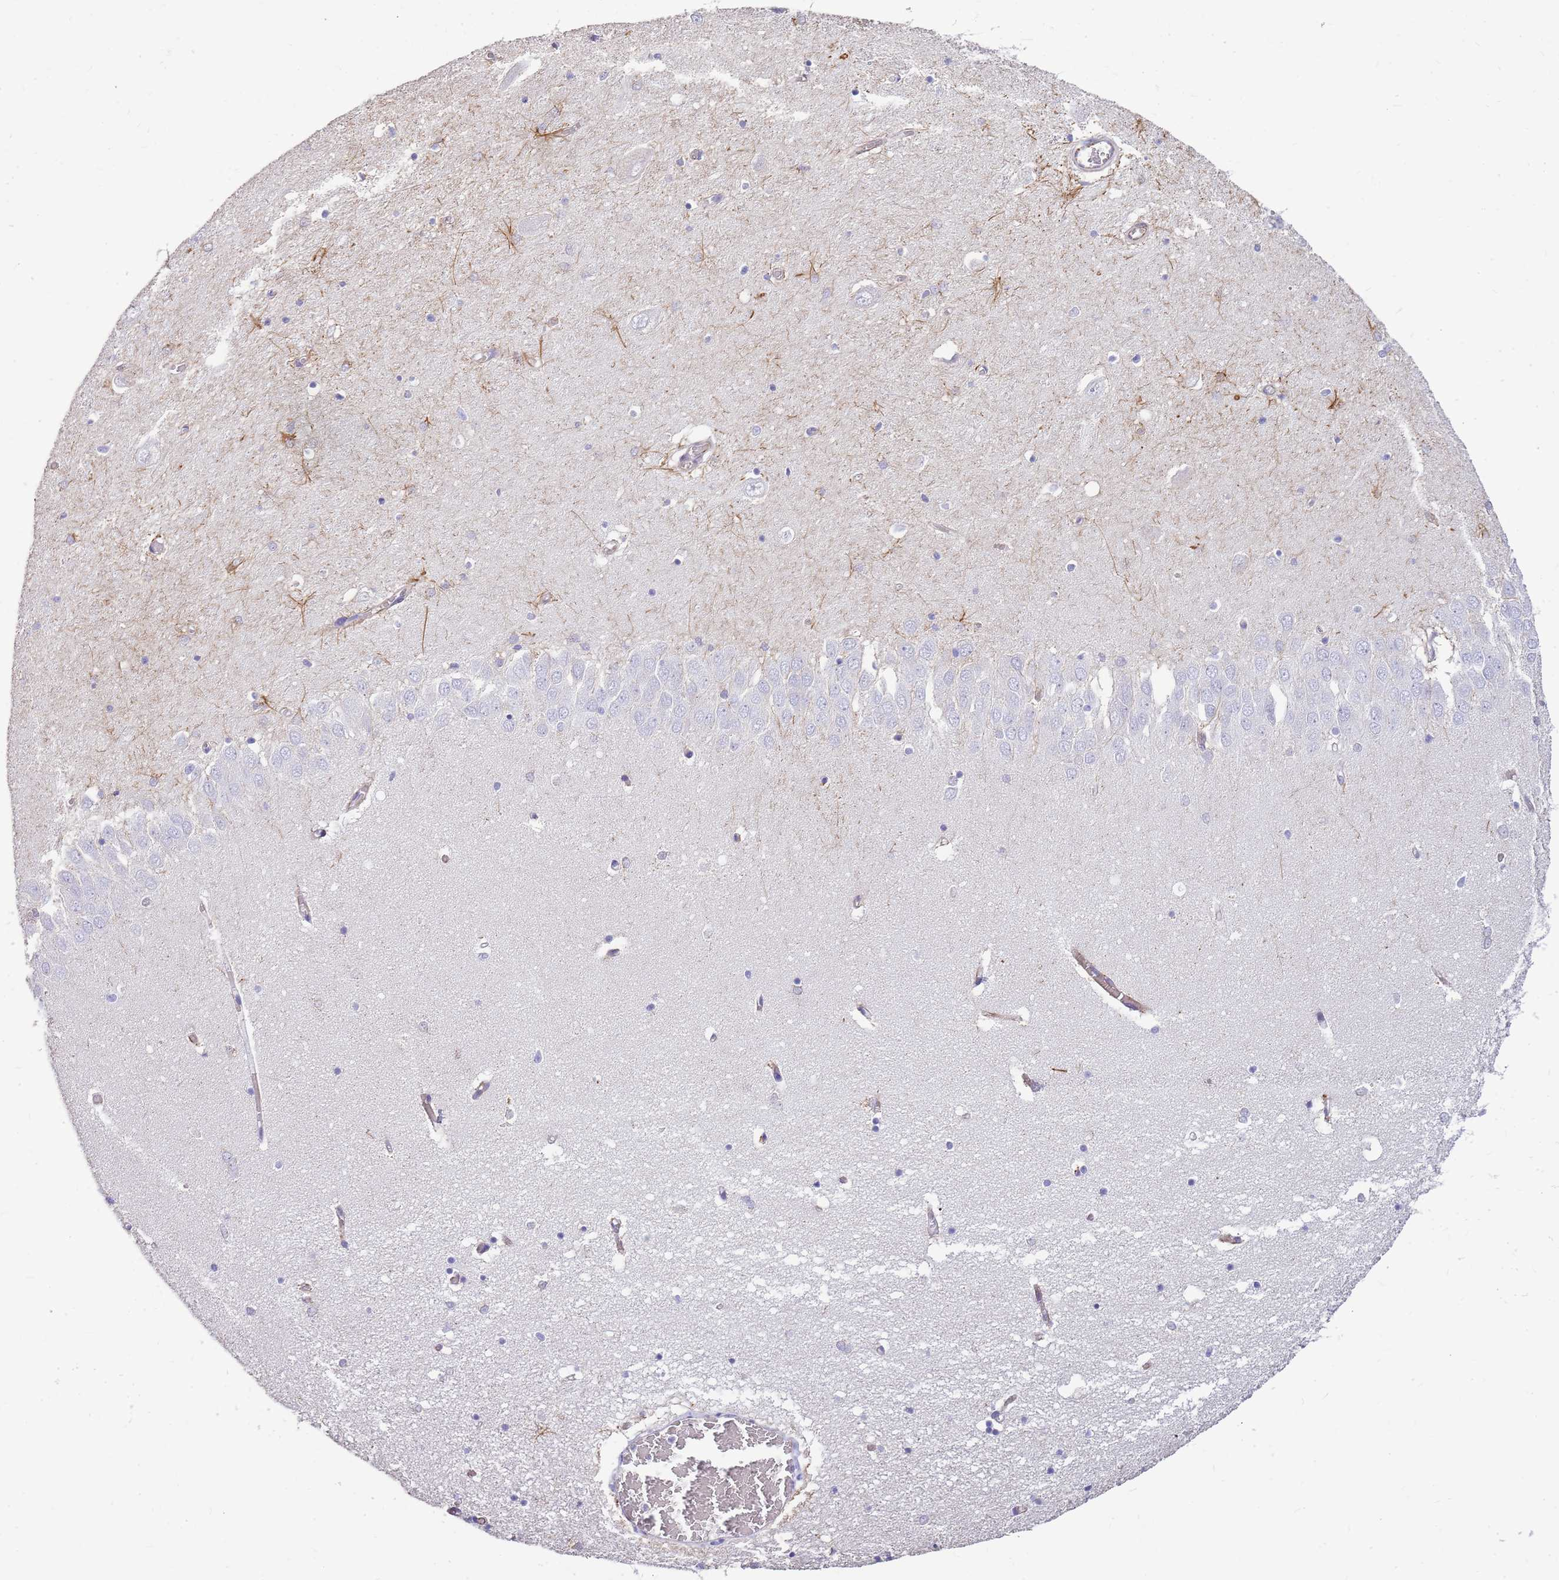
{"staining": {"intensity": "negative", "quantity": "none", "location": "none"}, "tissue": "hippocampus", "cell_type": "Glial cells", "image_type": "normal", "snomed": [{"axis": "morphology", "description": "Normal tissue, NOS"}, {"axis": "topography", "description": "Hippocampus"}], "caption": "This is an IHC image of normal human hippocampus. There is no staining in glial cells.", "gene": "ZDHHC1", "patient": {"sex": "male", "age": 70}}